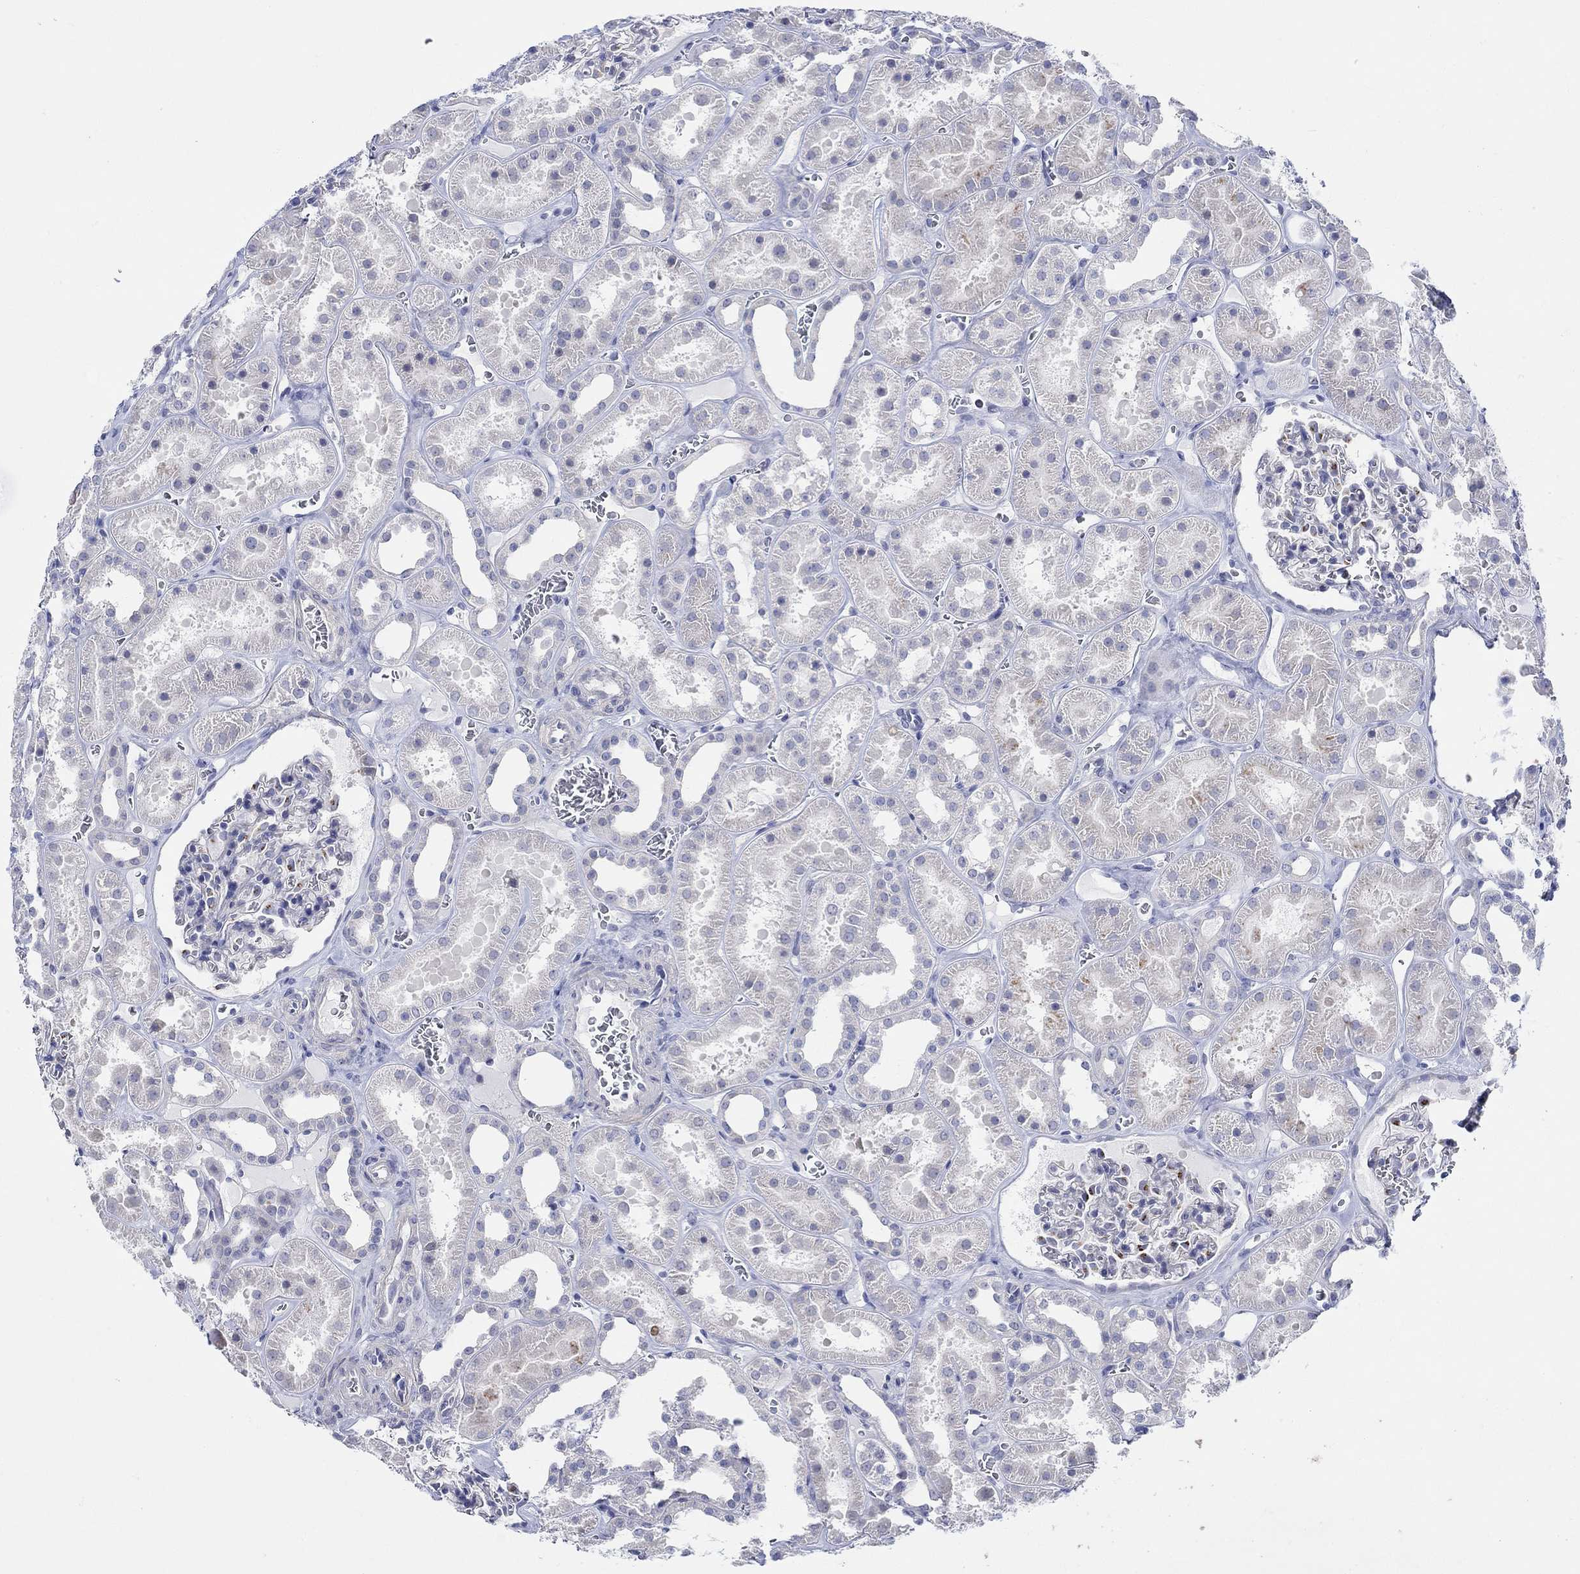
{"staining": {"intensity": "strong", "quantity": "<25%", "location": "cytoplasmic/membranous"}, "tissue": "kidney", "cell_type": "Cells in glomeruli", "image_type": "normal", "snomed": [{"axis": "morphology", "description": "Normal tissue, NOS"}, {"axis": "topography", "description": "Kidney"}], "caption": "Immunohistochemistry of normal kidney exhibits medium levels of strong cytoplasmic/membranous staining in about <25% of cells in glomeruli.", "gene": "KRT222", "patient": {"sex": "female", "age": 41}}